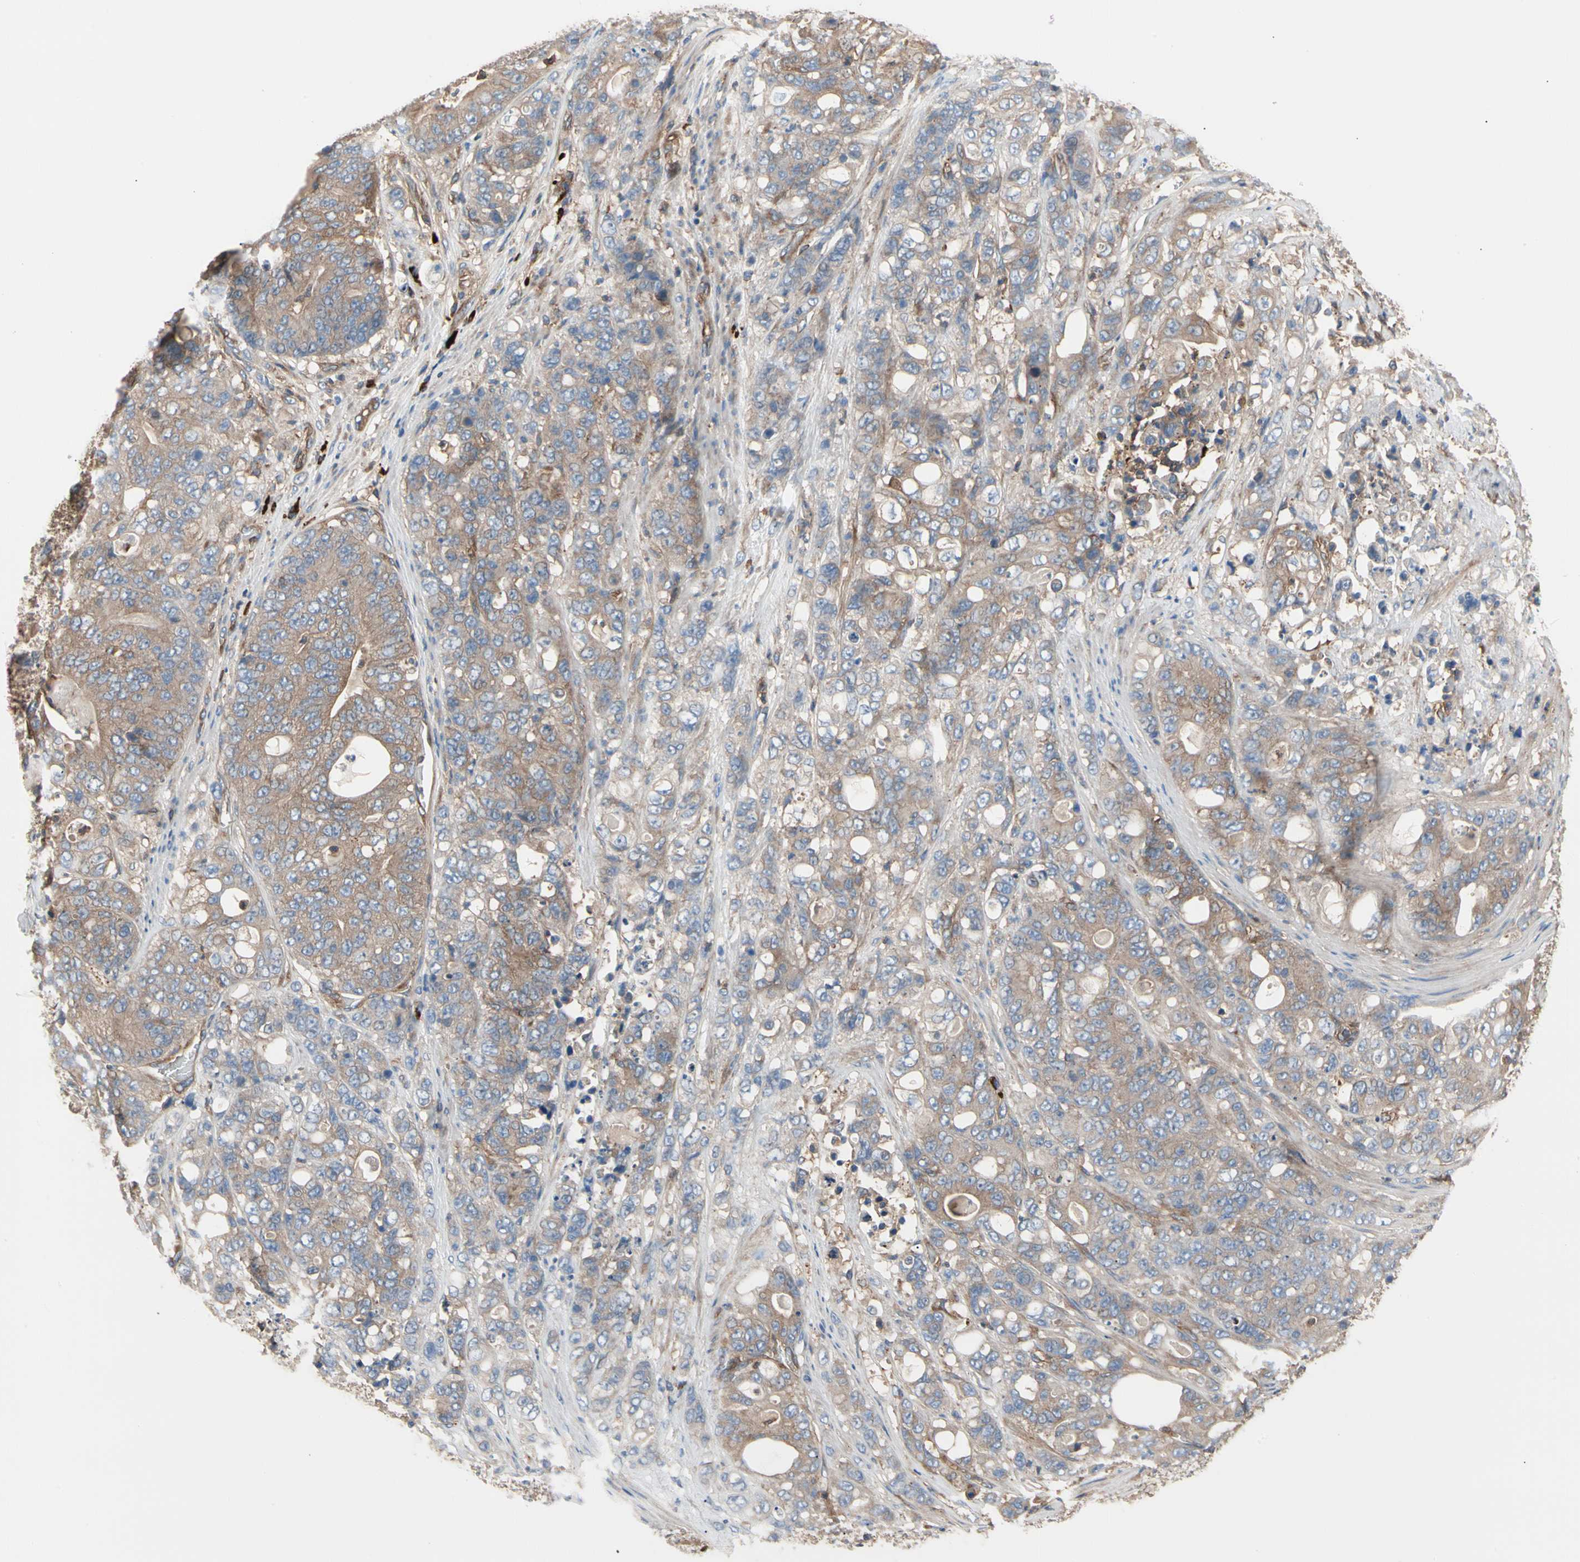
{"staining": {"intensity": "moderate", "quantity": ">75%", "location": "cytoplasmic/membranous"}, "tissue": "stomach cancer", "cell_type": "Tumor cells", "image_type": "cancer", "snomed": [{"axis": "morphology", "description": "Adenocarcinoma, NOS"}, {"axis": "topography", "description": "Stomach"}], "caption": "This image displays adenocarcinoma (stomach) stained with IHC to label a protein in brown. The cytoplasmic/membranous of tumor cells show moderate positivity for the protein. Nuclei are counter-stained blue.", "gene": "ROCK1", "patient": {"sex": "female", "age": 73}}